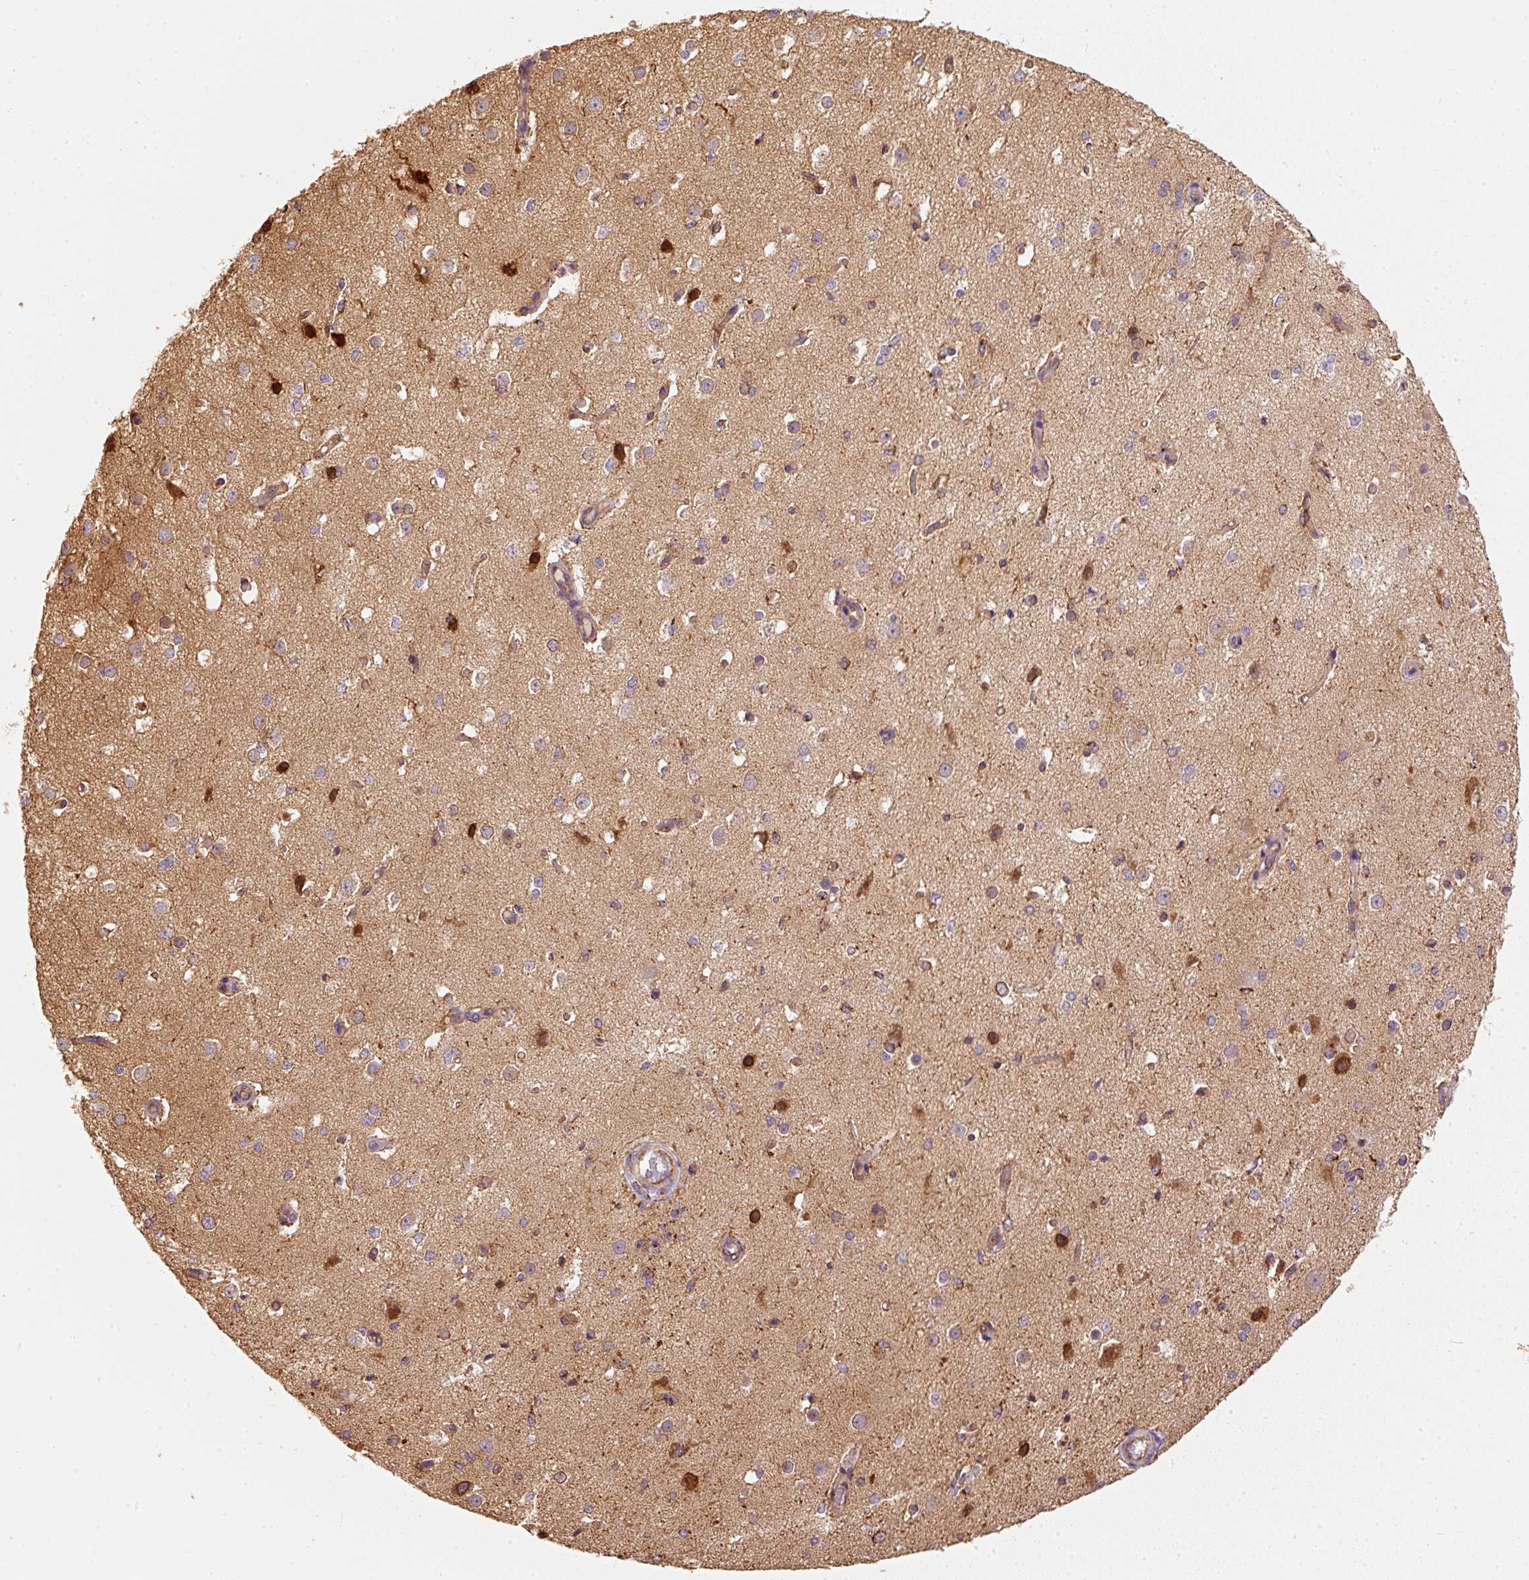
{"staining": {"intensity": "moderate", "quantity": "<25%", "location": "cytoplasmic/membranous"}, "tissue": "cerebral cortex", "cell_type": "Endothelial cells", "image_type": "normal", "snomed": [{"axis": "morphology", "description": "Normal tissue, NOS"}, {"axis": "morphology", "description": "Inflammation, NOS"}, {"axis": "topography", "description": "Cerebral cortex"}], "caption": "DAB (3,3'-diaminobenzidine) immunohistochemical staining of normal cerebral cortex demonstrates moderate cytoplasmic/membranous protein staining in approximately <25% of endothelial cells.", "gene": "MTHFD1L", "patient": {"sex": "male", "age": 6}}